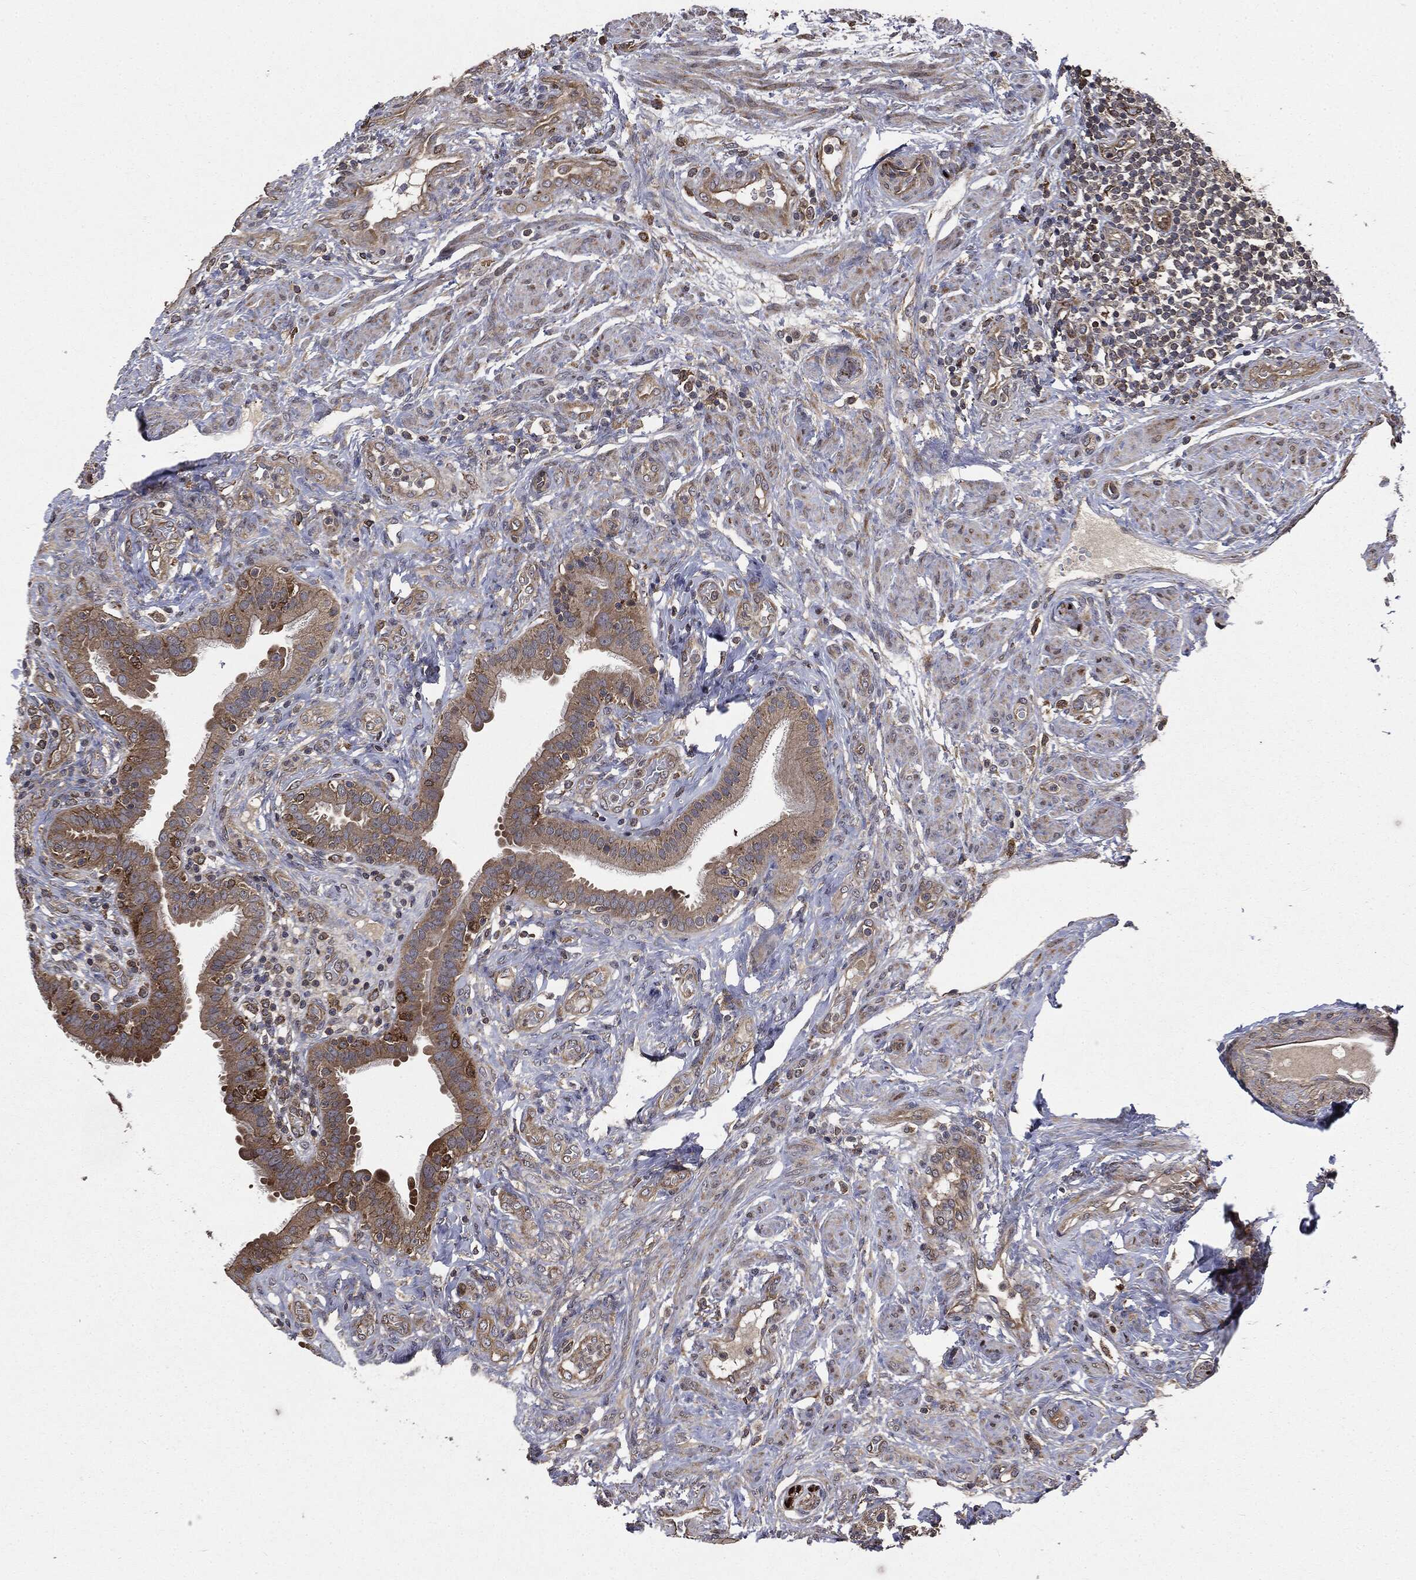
{"staining": {"intensity": "moderate", "quantity": ">75%", "location": "cytoplasmic/membranous"}, "tissue": "fallopian tube", "cell_type": "Glandular cells", "image_type": "normal", "snomed": [{"axis": "morphology", "description": "Normal tissue, NOS"}, {"axis": "topography", "description": "Fallopian tube"}], "caption": "Protein staining demonstrates moderate cytoplasmic/membranous staining in approximately >75% of glandular cells in benign fallopian tube. (Stains: DAB in brown, nuclei in blue, Microscopy: brightfield microscopy at high magnification).", "gene": "PLOD3", "patient": {"sex": "female", "age": 41}}